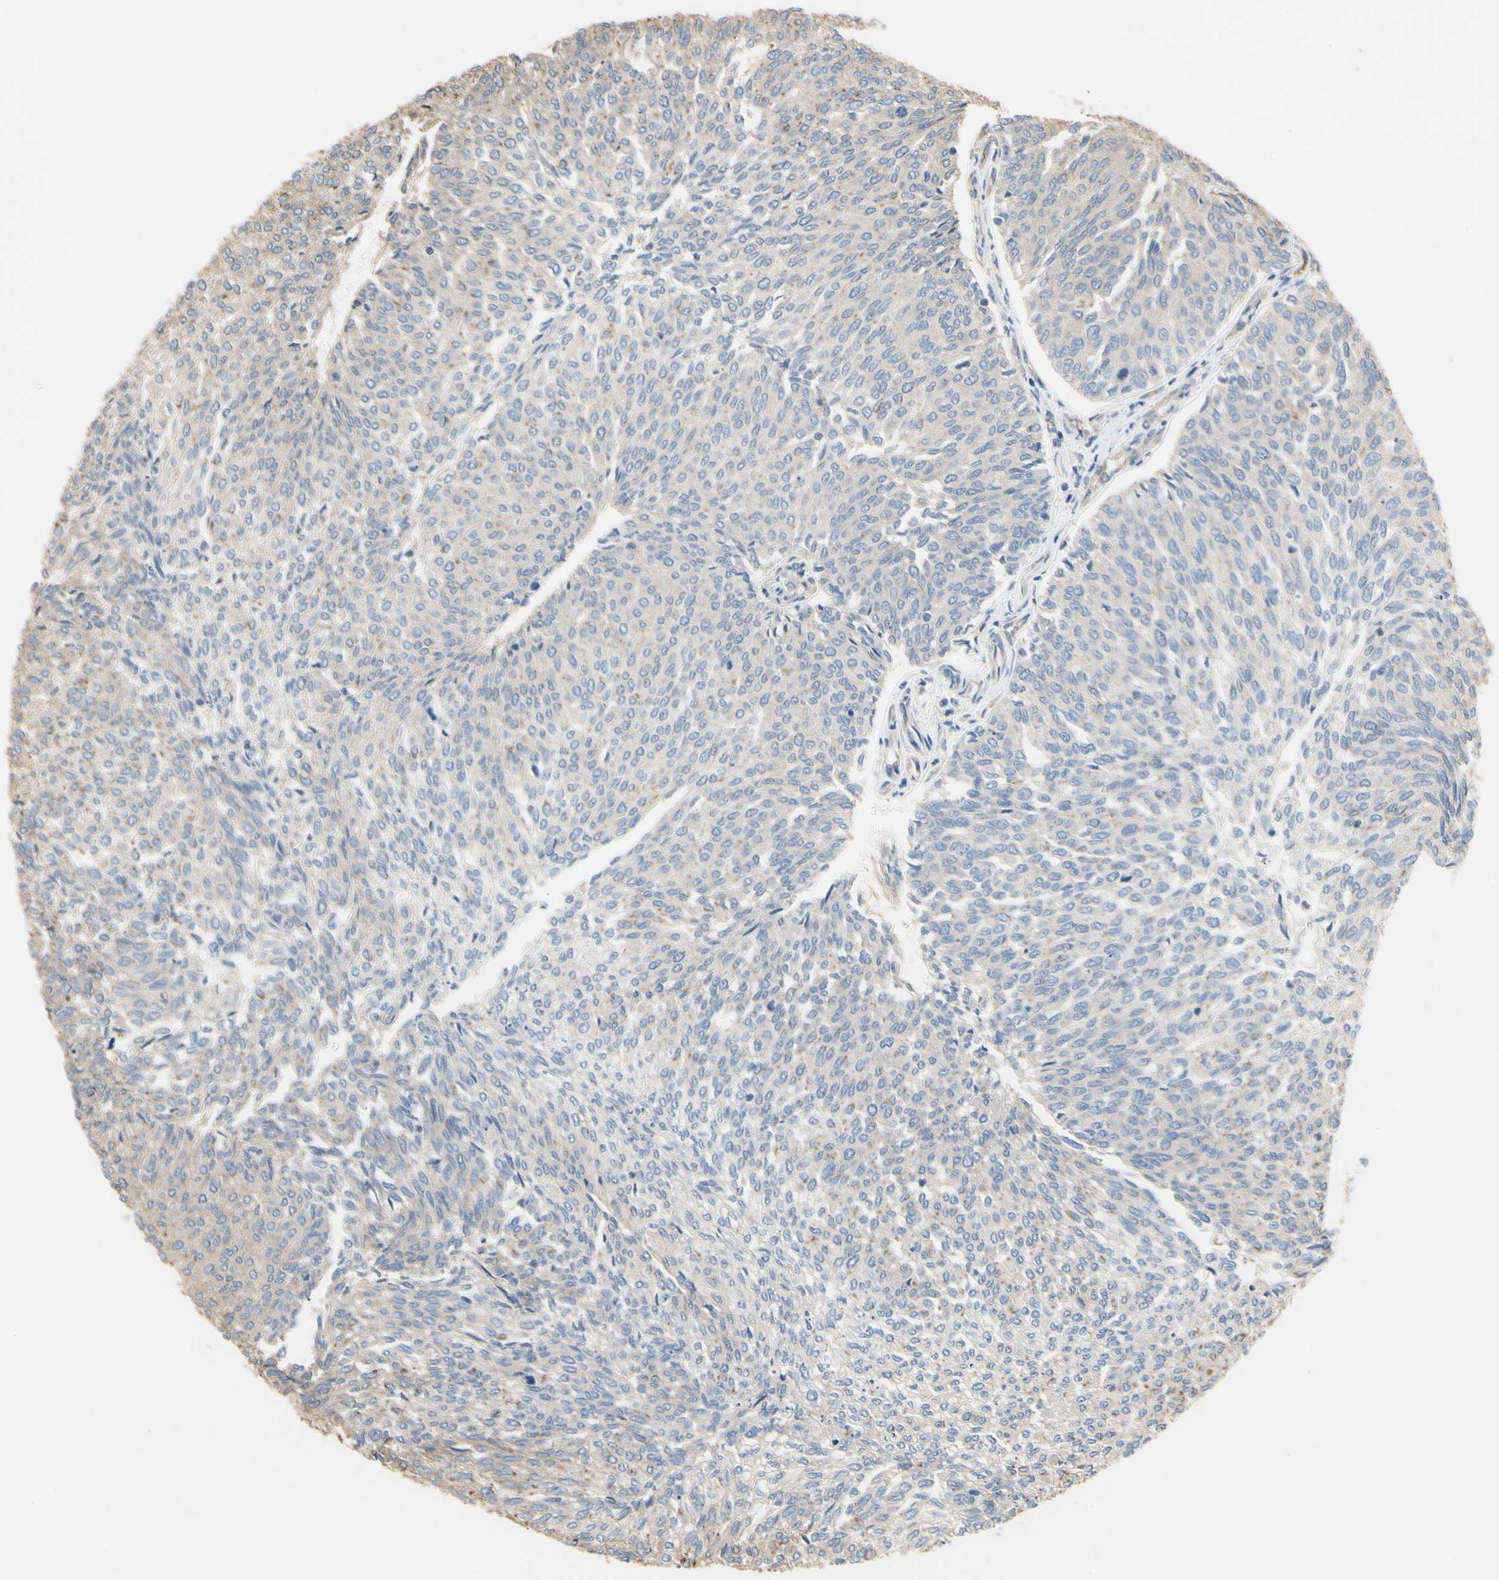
{"staining": {"intensity": "weak", "quantity": "<25%", "location": "cytoplasmic/membranous"}, "tissue": "urothelial cancer", "cell_type": "Tumor cells", "image_type": "cancer", "snomed": [{"axis": "morphology", "description": "Urothelial carcinoma, Low grade"}, {"axis": "topography", "description": "Urinary bladder"}], "caption": "This is an immunohistochemistry micrograph of low-grade urothelial carcinoma. There is no expression in tumor cells.", "gene": "PDZK1", "patient": {"sex": "female", "age": 79}}